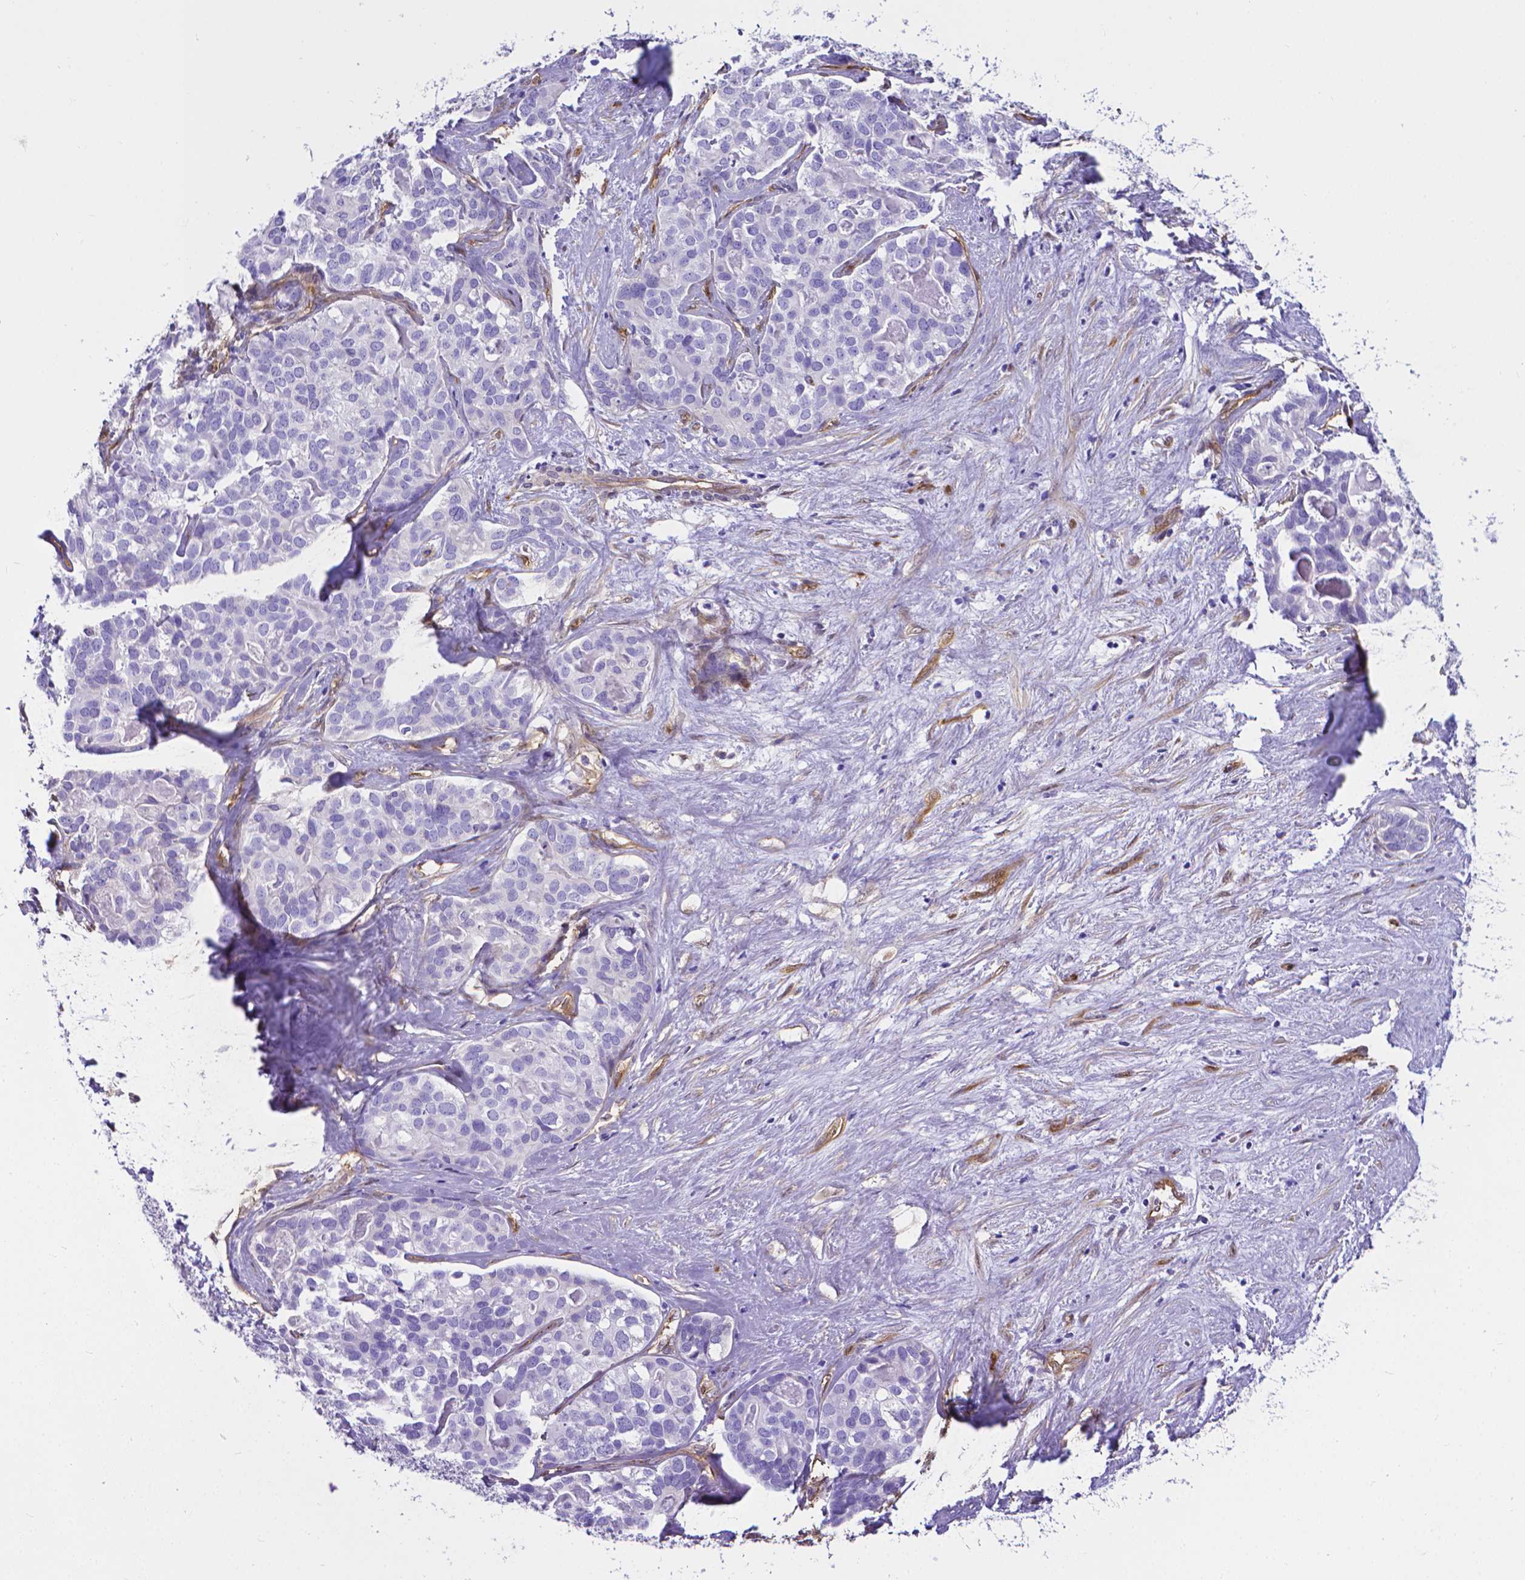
{"staining": {"intensity": "negative", "quantity": "none", "location": "none"}, "tissue": "liver cancer", "cell_type": "Tumor cells", "image_type": "cancer", "snomed": [{"axis": "morphology", "description": "Cholangiocarcinoma"}, {"axis": "topography", "description": "Liver"}], "caption": "Human cholangiocarcinoma (liver) stained for a protein using immunohistochemistry (IHC) exhibits no expression in tumor cells.", "gene": "CLIC4", "patient": {"sex": "male", "age": 56}}